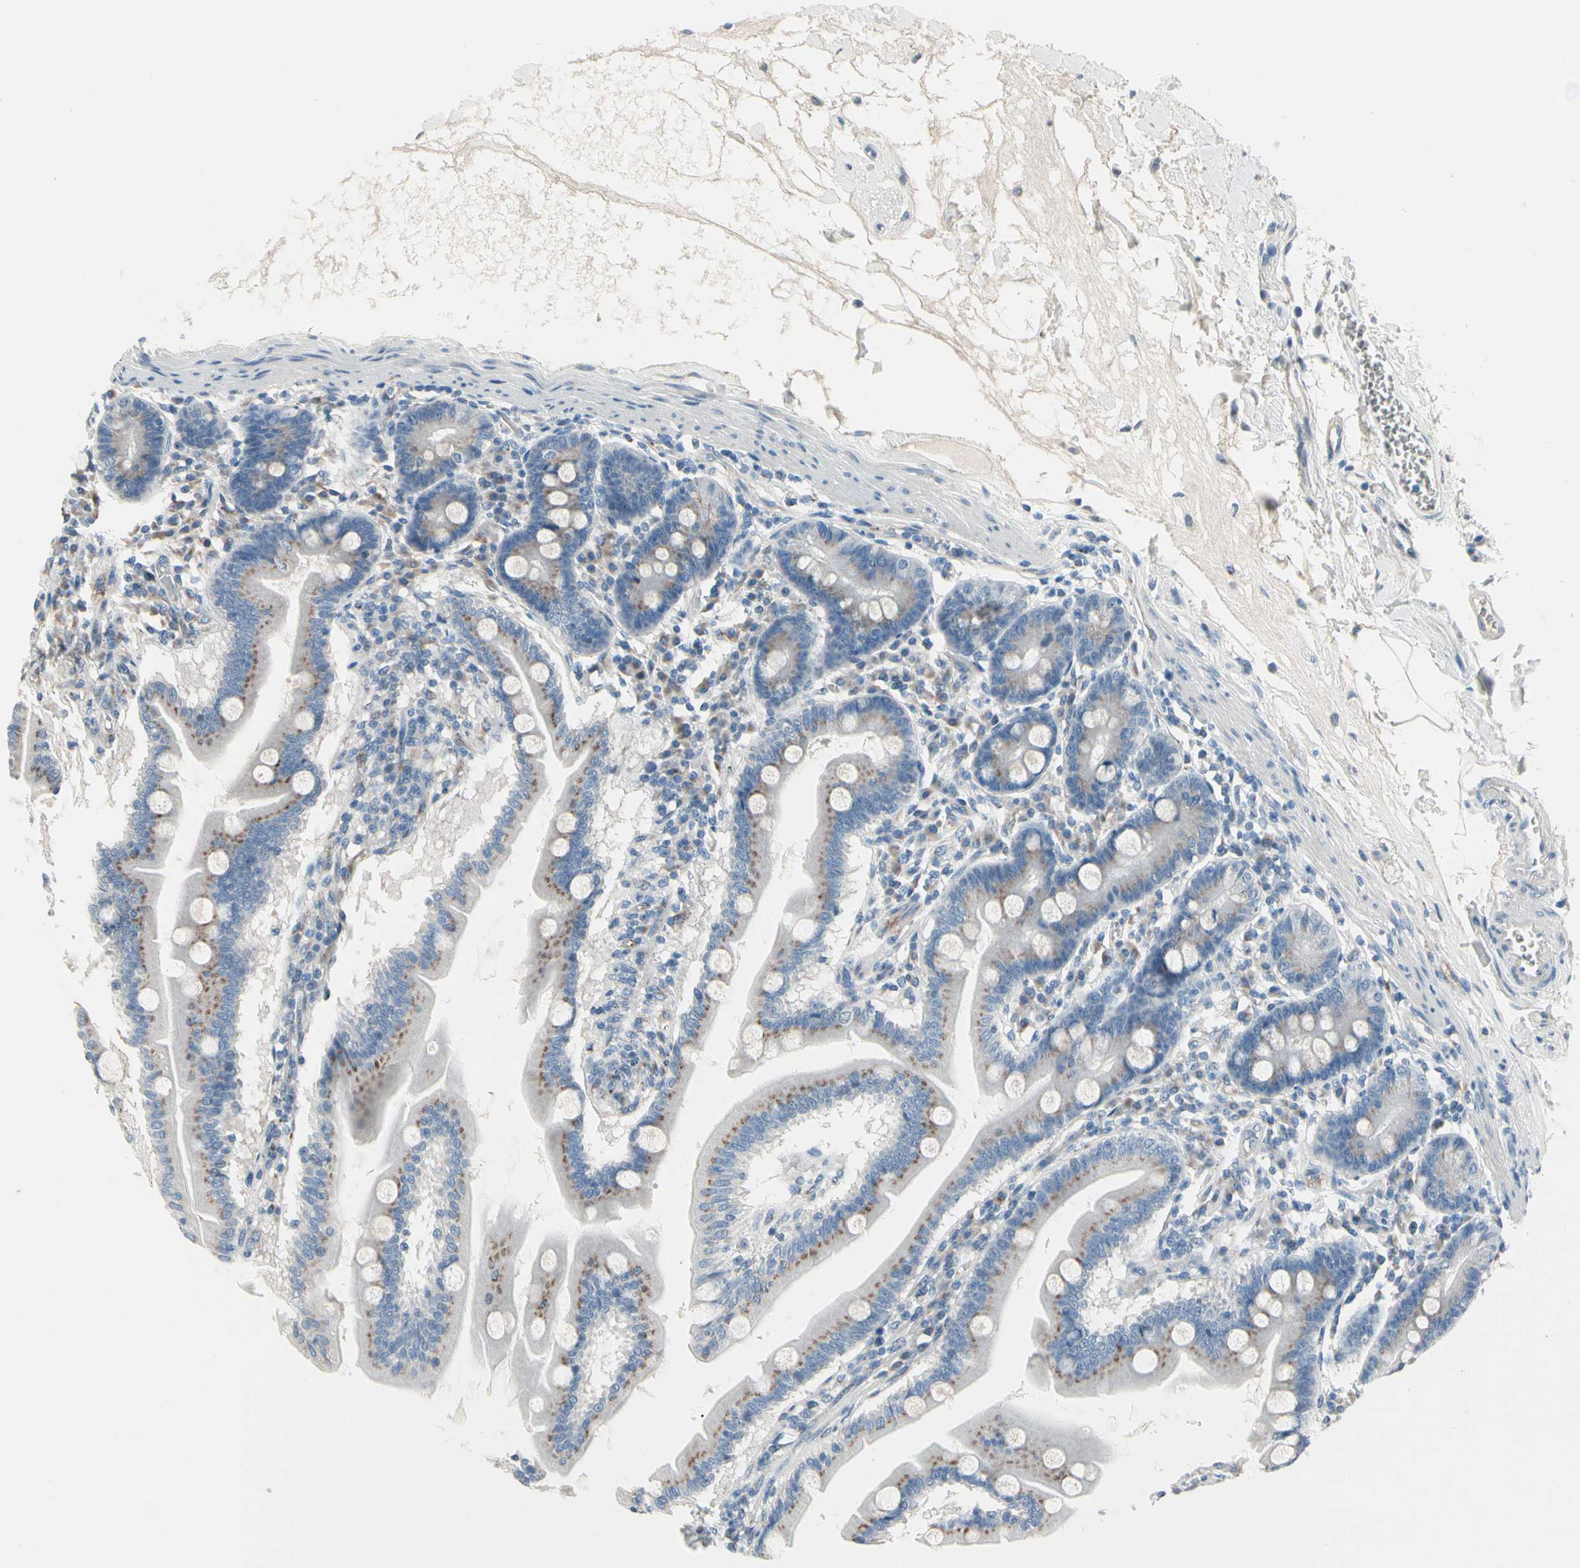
{"staining": {"intensity": "moderate", "quantity": "<25%", "location": "cytoplasmic/membranous"}, "tissue": "duodenum", "cell_type": "Glandular cells", "image_type": "normal", "snomed": [{"axis": "morphology", "description": "Normal tissue, NOS"}, {"axis": "topography", "description": "Duodenum"}], "caption": "Moderate cytoplasmic/membranous positivity for a protein is seen in approximately <25% of glandular cells of benign duodenum using immunohistochemistry (IHC).", "gene": "PGR", "patient": {"sex": "female", "age": 64}}